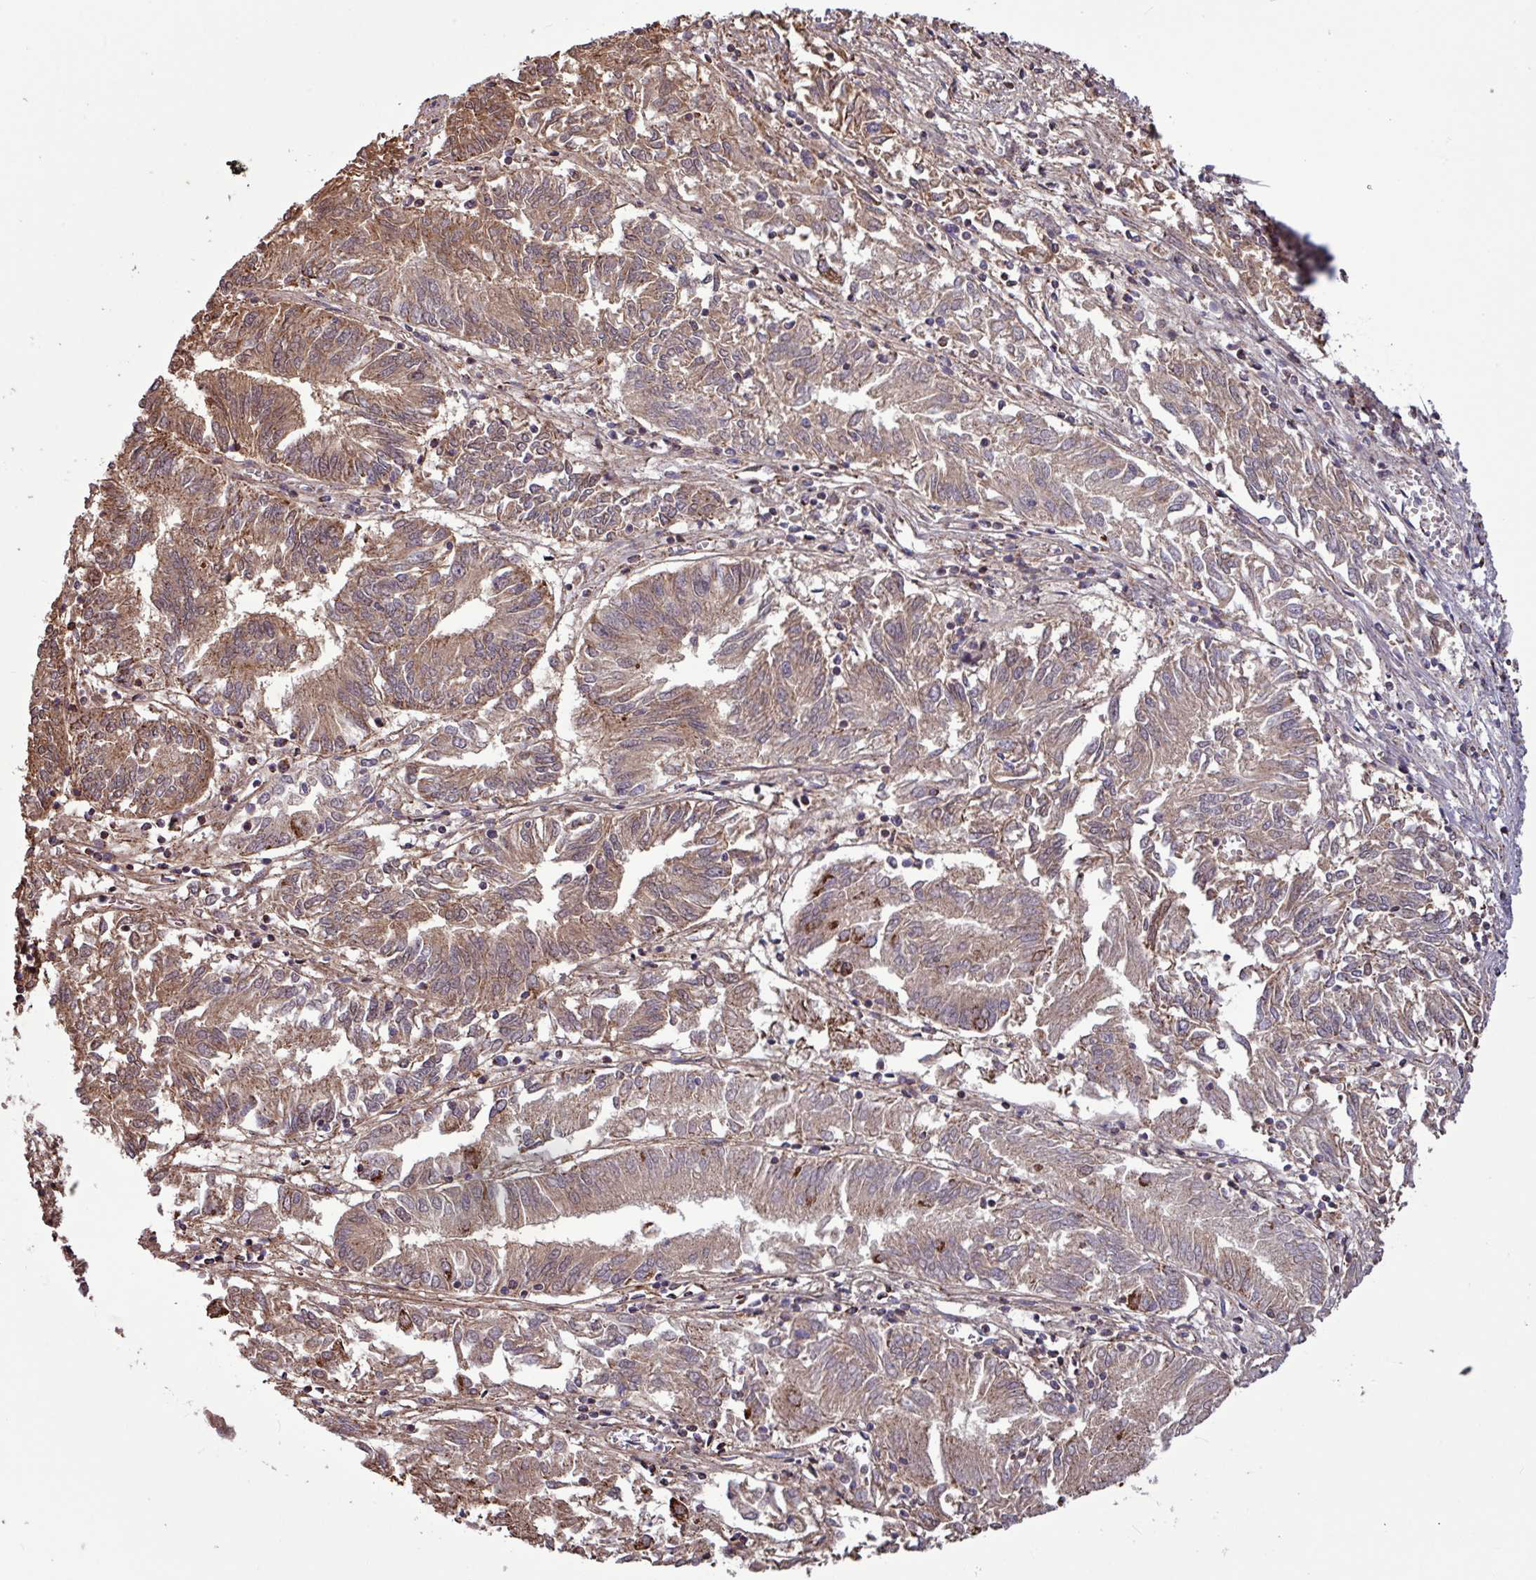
{"staining": {"intensity": "moderate", "quantity": ">75%", "location": "cytoplasmic/membranous"}, "tissue": "endometrial cancer", "cell_type": "Tumor cells", "image_type": "cancer", "snomed": [{"axis": "morphology", "description": "Adenocarcinoma, NOS"}, {"axis": "topography", "description": "Endometrium"}], "caption": "This photomicrograph exhibits immunohistochemistry (IHC) staining of adenocarcinoma (endometrial), with medium moderate cytoplasmic/membranous expression in about >75% of tumor cells.", "gene": "RTL3", "patient": {"sex": "female", "age": 54}}